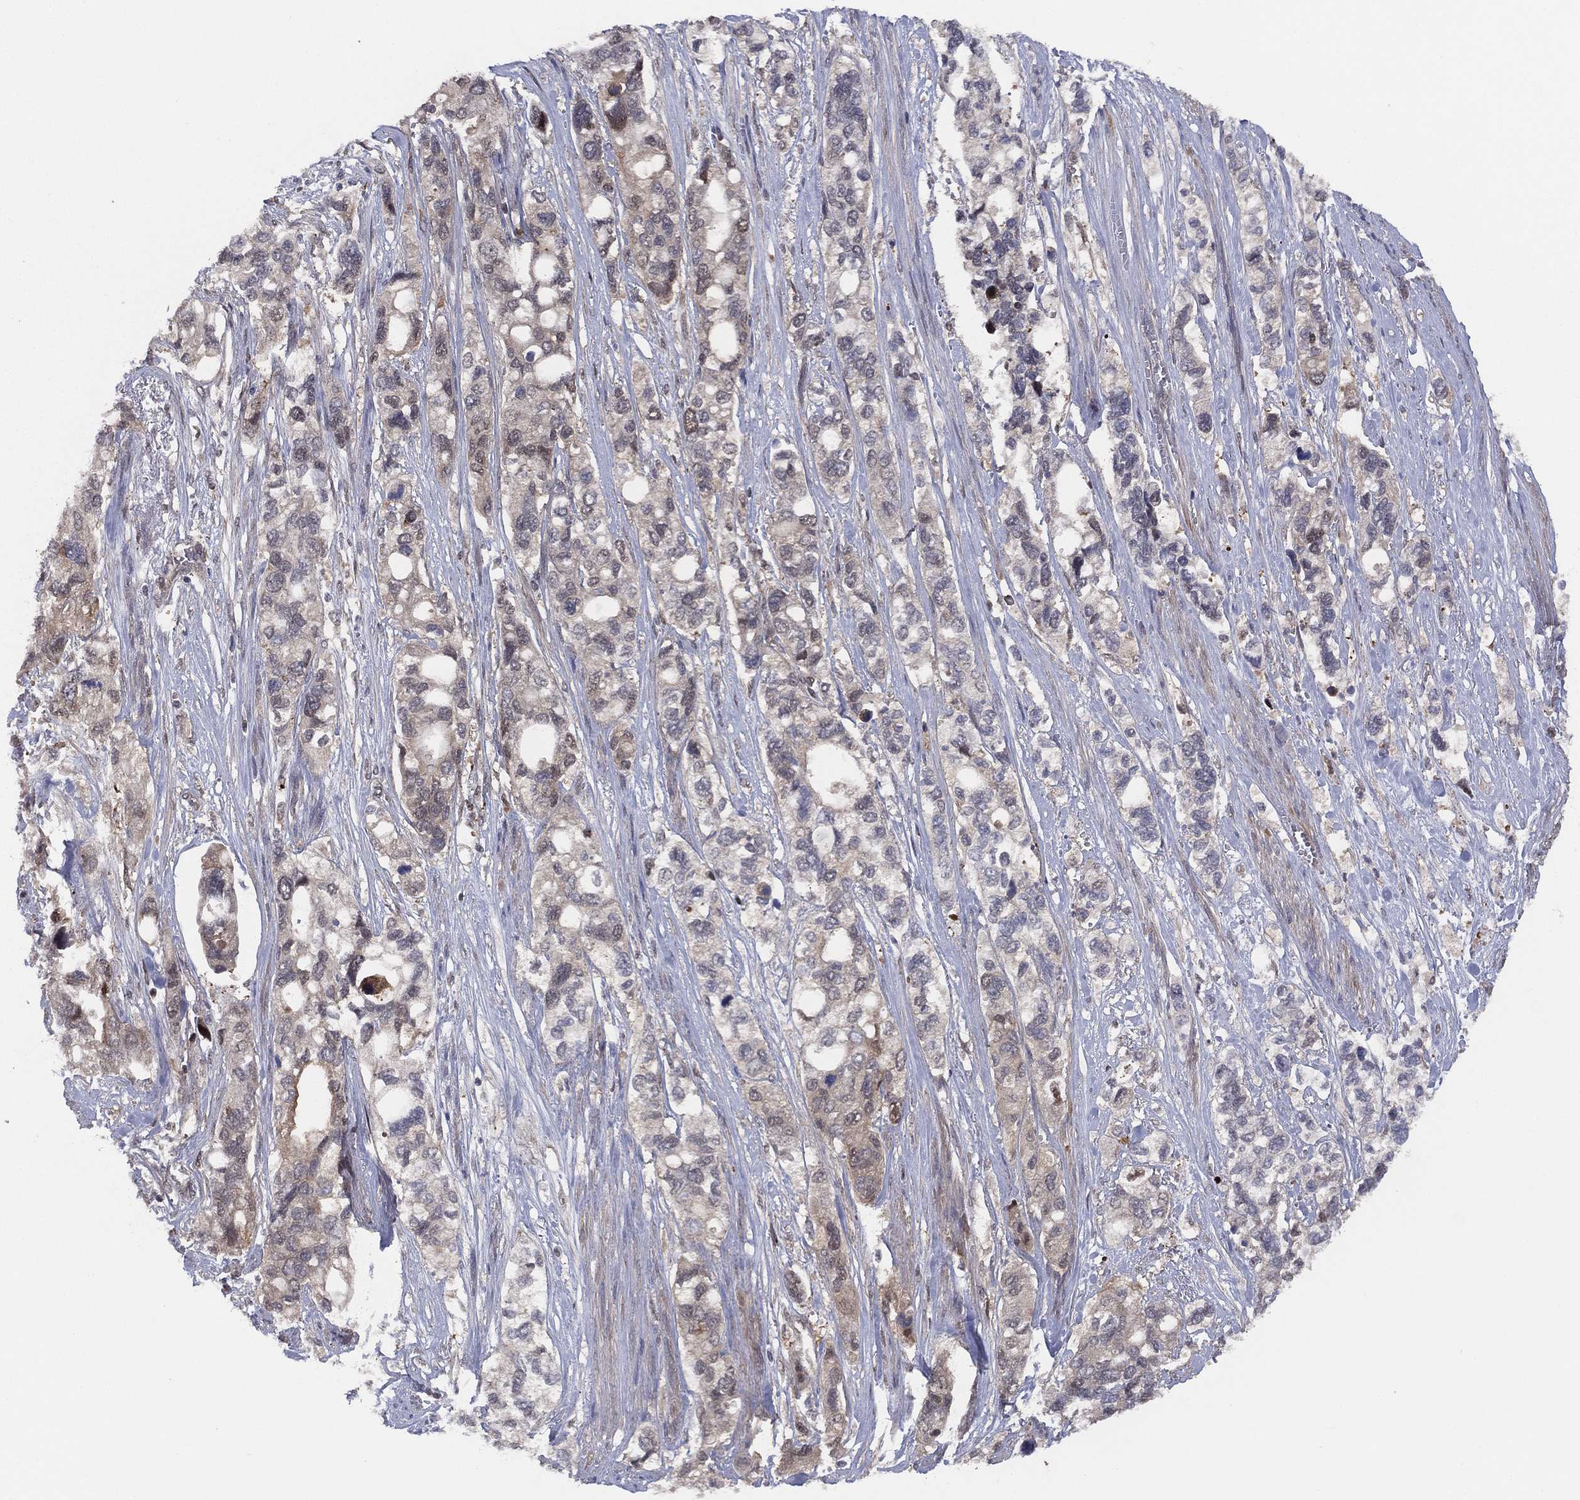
{"staining": {"intensity": "negative", "quantity": "none", "location": "none"}, "tissue": "stomach cancer", "cell_type": "Tumor cells", "image_type": "cancer", "snomed": [{"axis": "morphology", "description": "Adenocarcinoma, NOS"}, {"axis": "topography", "description": "Stomach, upper"}], "caption": "A high-resolution histopathology image shows IHC staining of stomach cancer (adenocarcinoma), which shows no significant positivity in tumor cells.", "gene": "ICOSLG", "patient": {"sex": "female", "age": 81}}